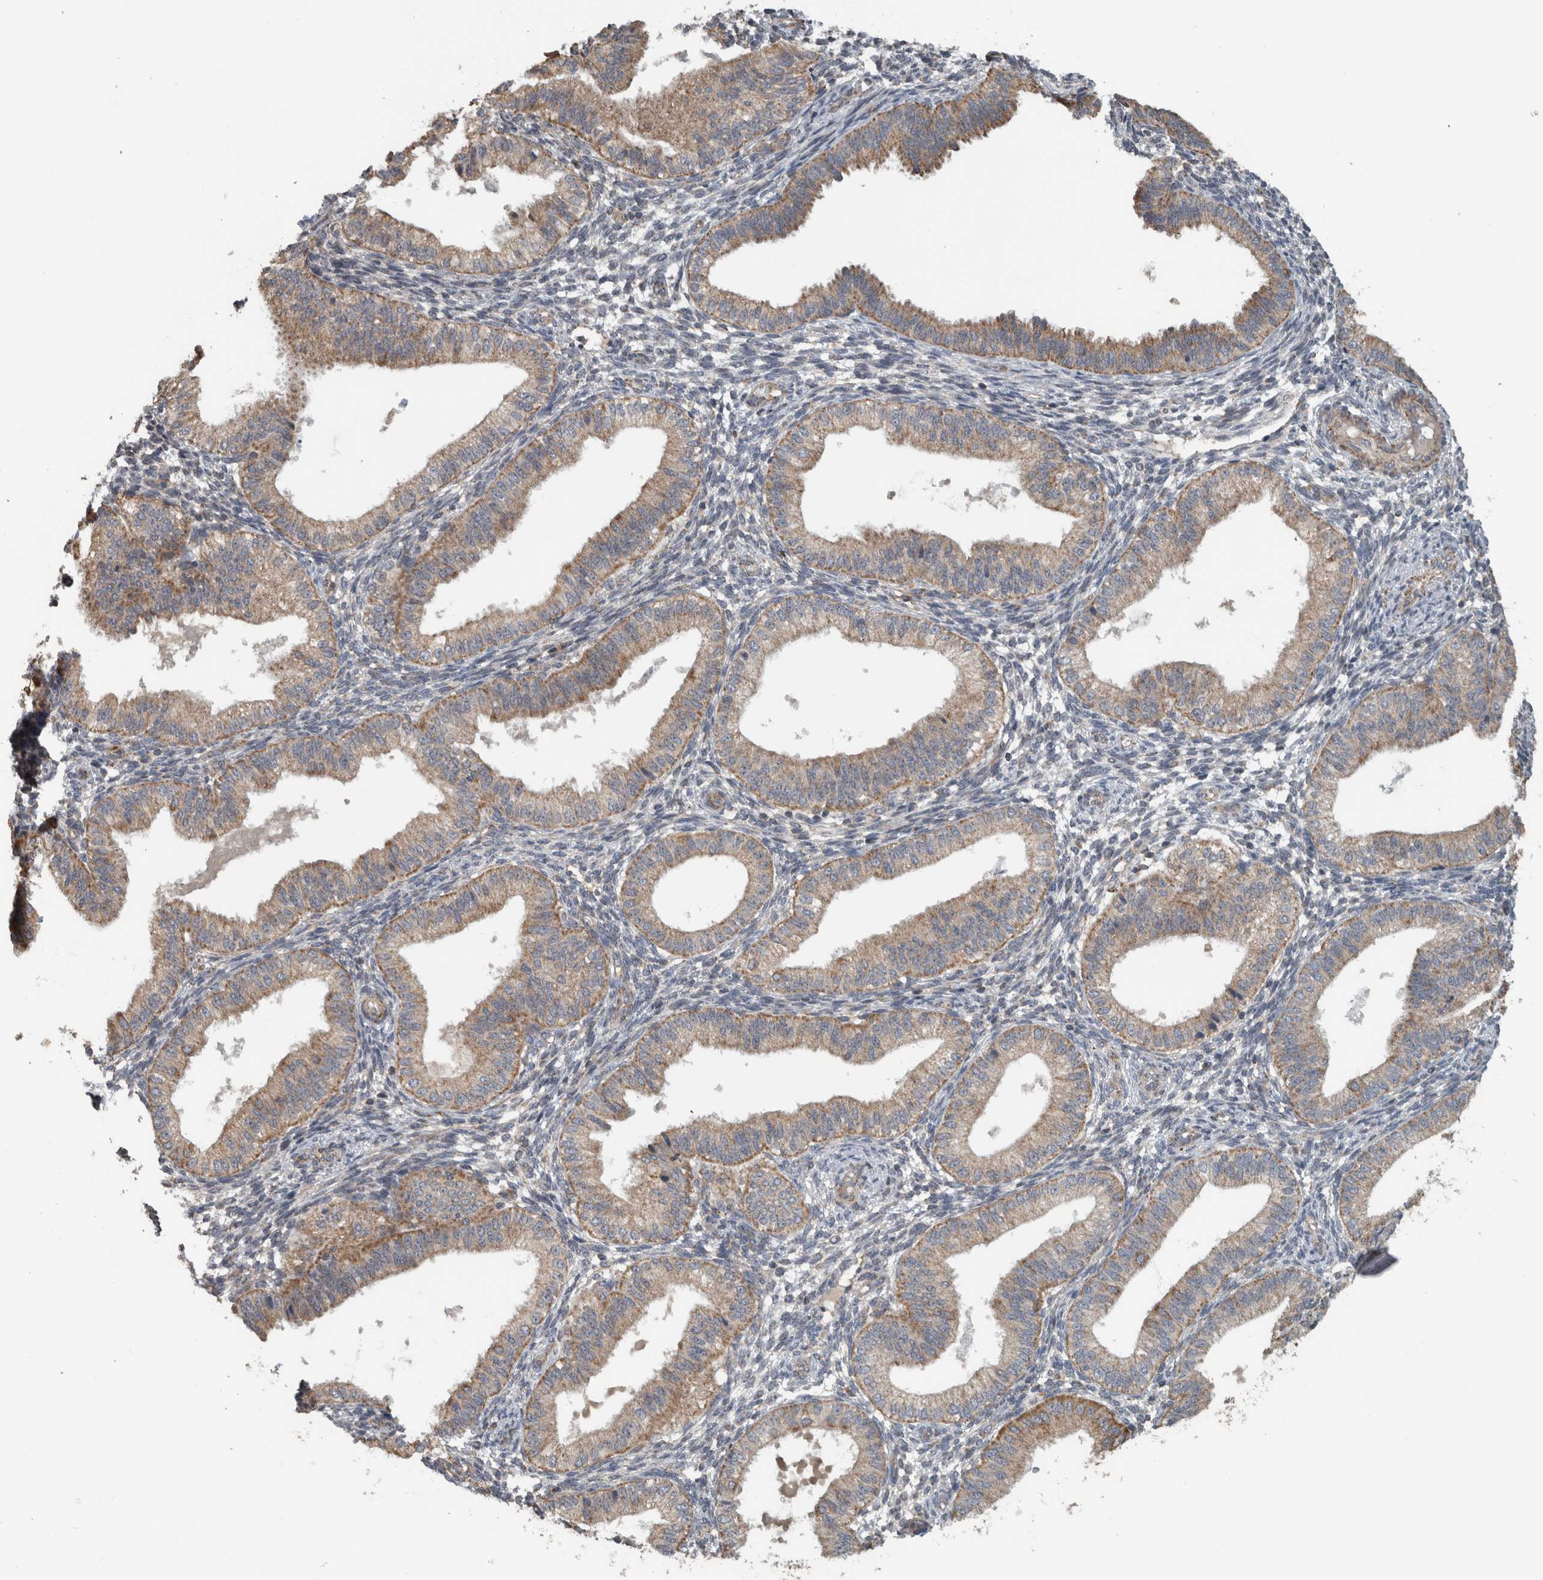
{"staining": {"intensity": "negative", "quantity": "none", "location": "none"}, "tissue": "endometrium", "cell_type": "Cells in endometrial stroma", "image_type": "normal", "snomed": [{"axis": "morphology", "description": "Normal tissue, NOS"}, {"axis": "topography", "description": "Endometrium"}], "caption": "The image exhibits no staining of cells in endometrial stroma in unremarkable endometrium. The staining was performed using DAB to visualize the protein expression in brown, while the nuclei were stained in blue with hematoxylin (Magnification: 20x).", "gene": "ARMC1", "patient": {"sex": "female", "age": 39}}